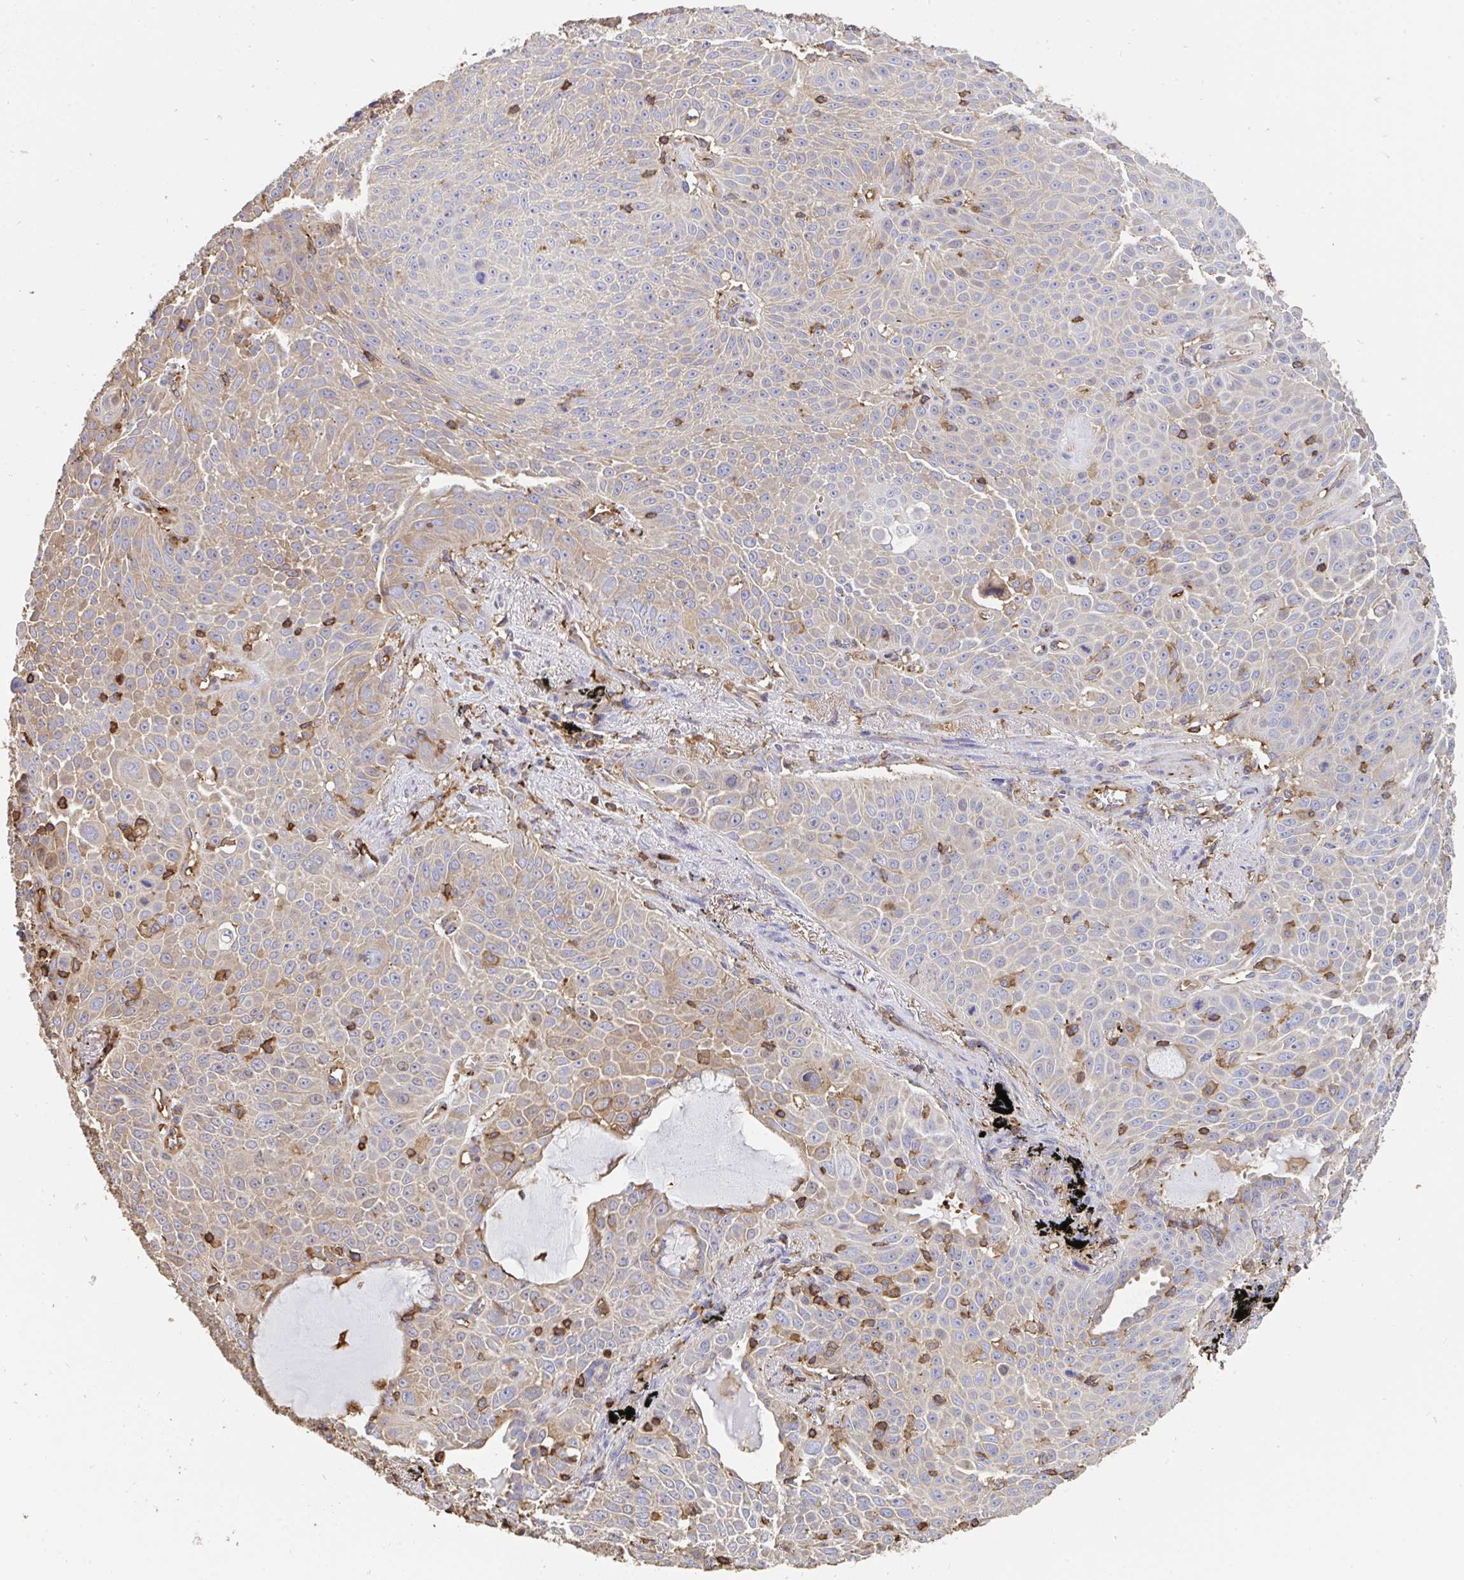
{"staining": {"intensity": "weak", "quantity": "25%-75%", "location": "cytoplasmic/membranous"}, "tissue": "lung cancer", "cell_type": "Tumor cells", "image_type": "cancer", "snomed": [{"axis": "morphology", "description": "Squamous cell carcinoma, NOS"}, {"axis": "morphology", "description": "Squamous cell carcinoma, metastatic, NOS"}, {"axis": "topography", "description": "Lymph node"}, {"axis": "topography", "description": "Lung"}], "caption": "Protein expression analysis of lung metastatic squamous cell carcinoma shows weak cytoplasmic/membranous expression in about 25%-75% of tumor cells. (DAB (3,3'-diaminobenzidine) IHC with brightfield microscopy, high magnification).", "gene": "CFL1", "patient": {"sex": "female", "age": 62}}